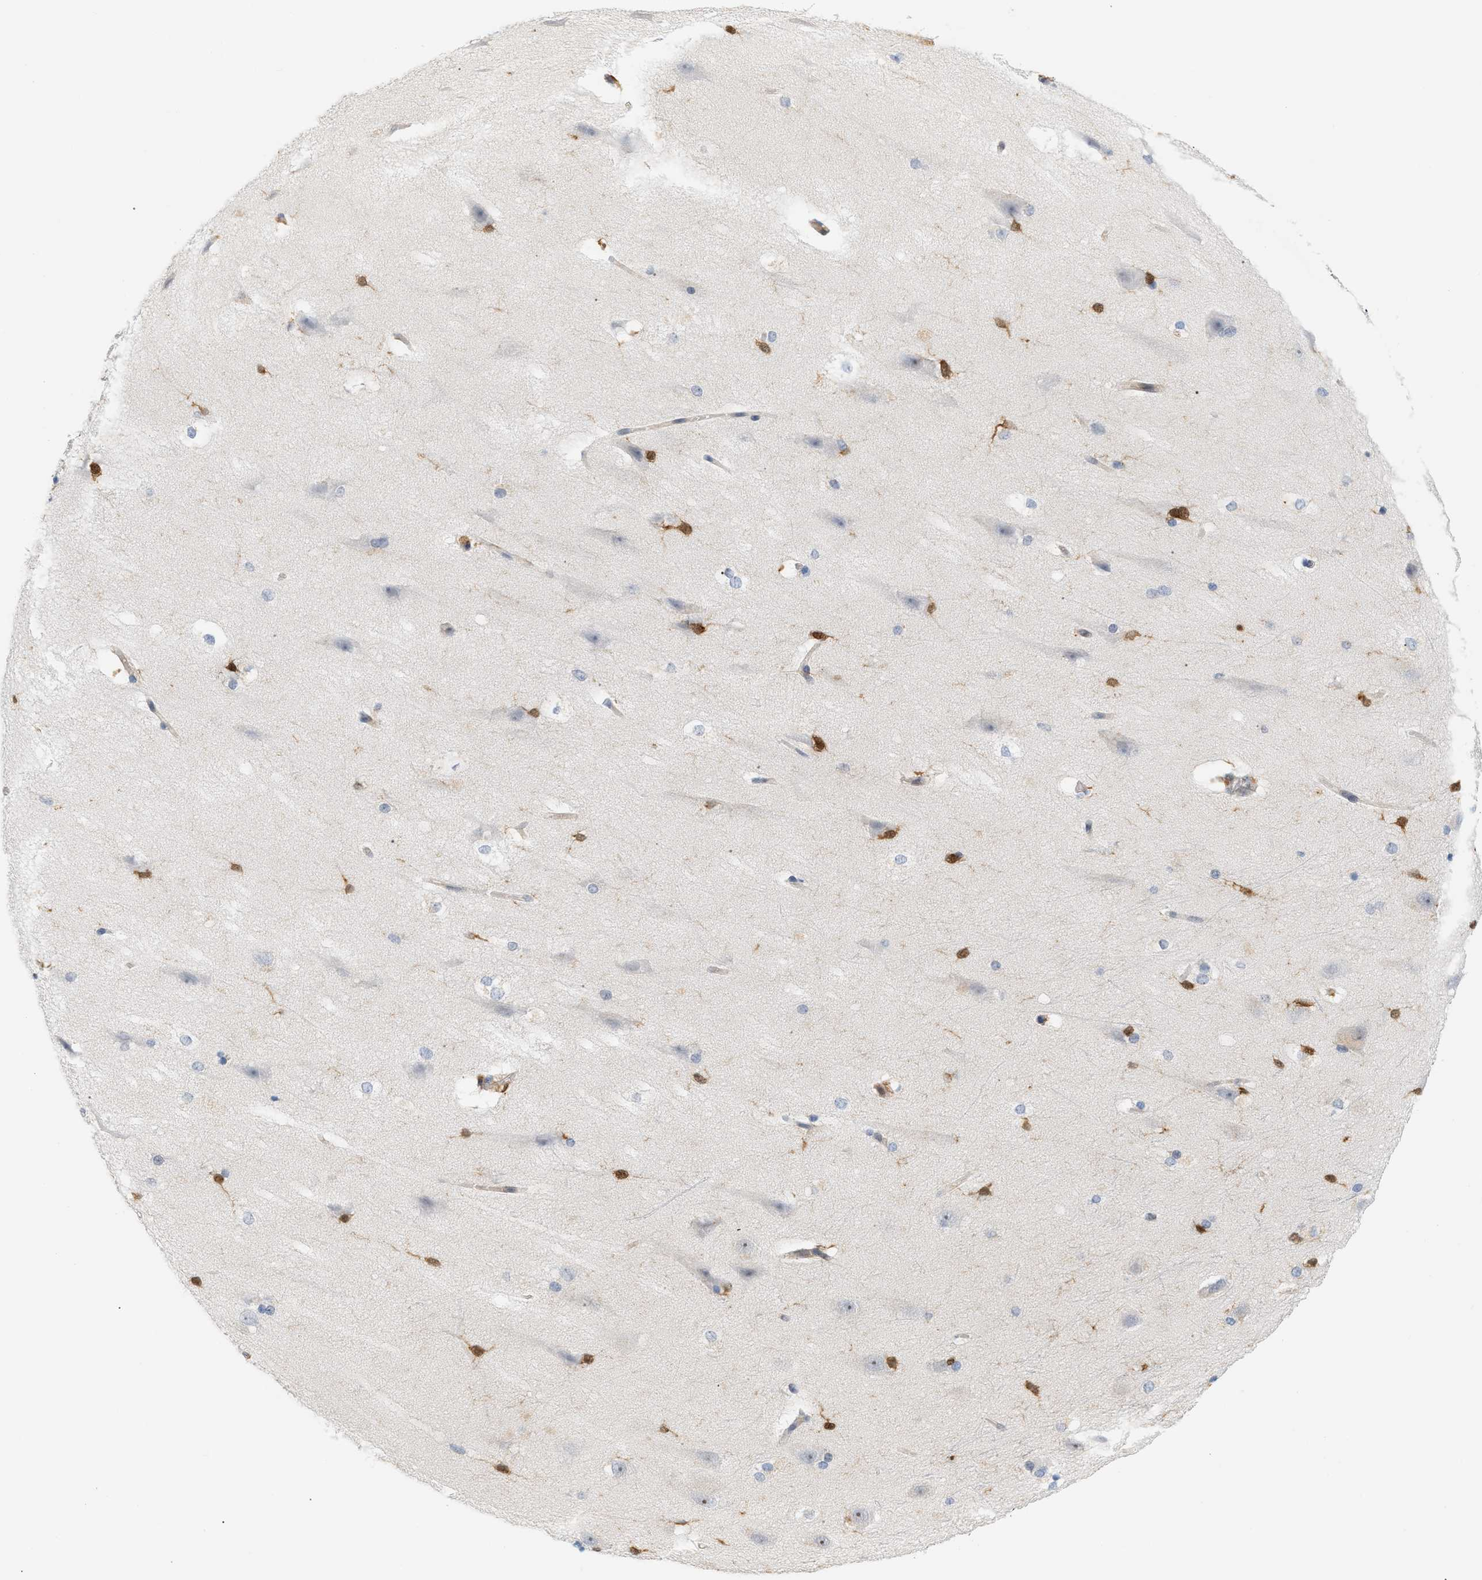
{"staining": {"intensity": "strong", "quantity": "<25%", "location": "nuclear"}, "tissue": "hippocampus", "cell_type": "Glial cells", "image_type": "normal", "snomed": [{"axis": "morphology", "description": "Normal tissue, NOS"}, {"axis": "topography", "description": "Hippocampus"}], "caption": "Strong nuclear staining is appreciated in approximately <25% of glial cells in unremarkable hippocampus. Nuclei are stained in blue.", "gene": "PYCARD", "patient": {"sex": "female", "age": 19}}